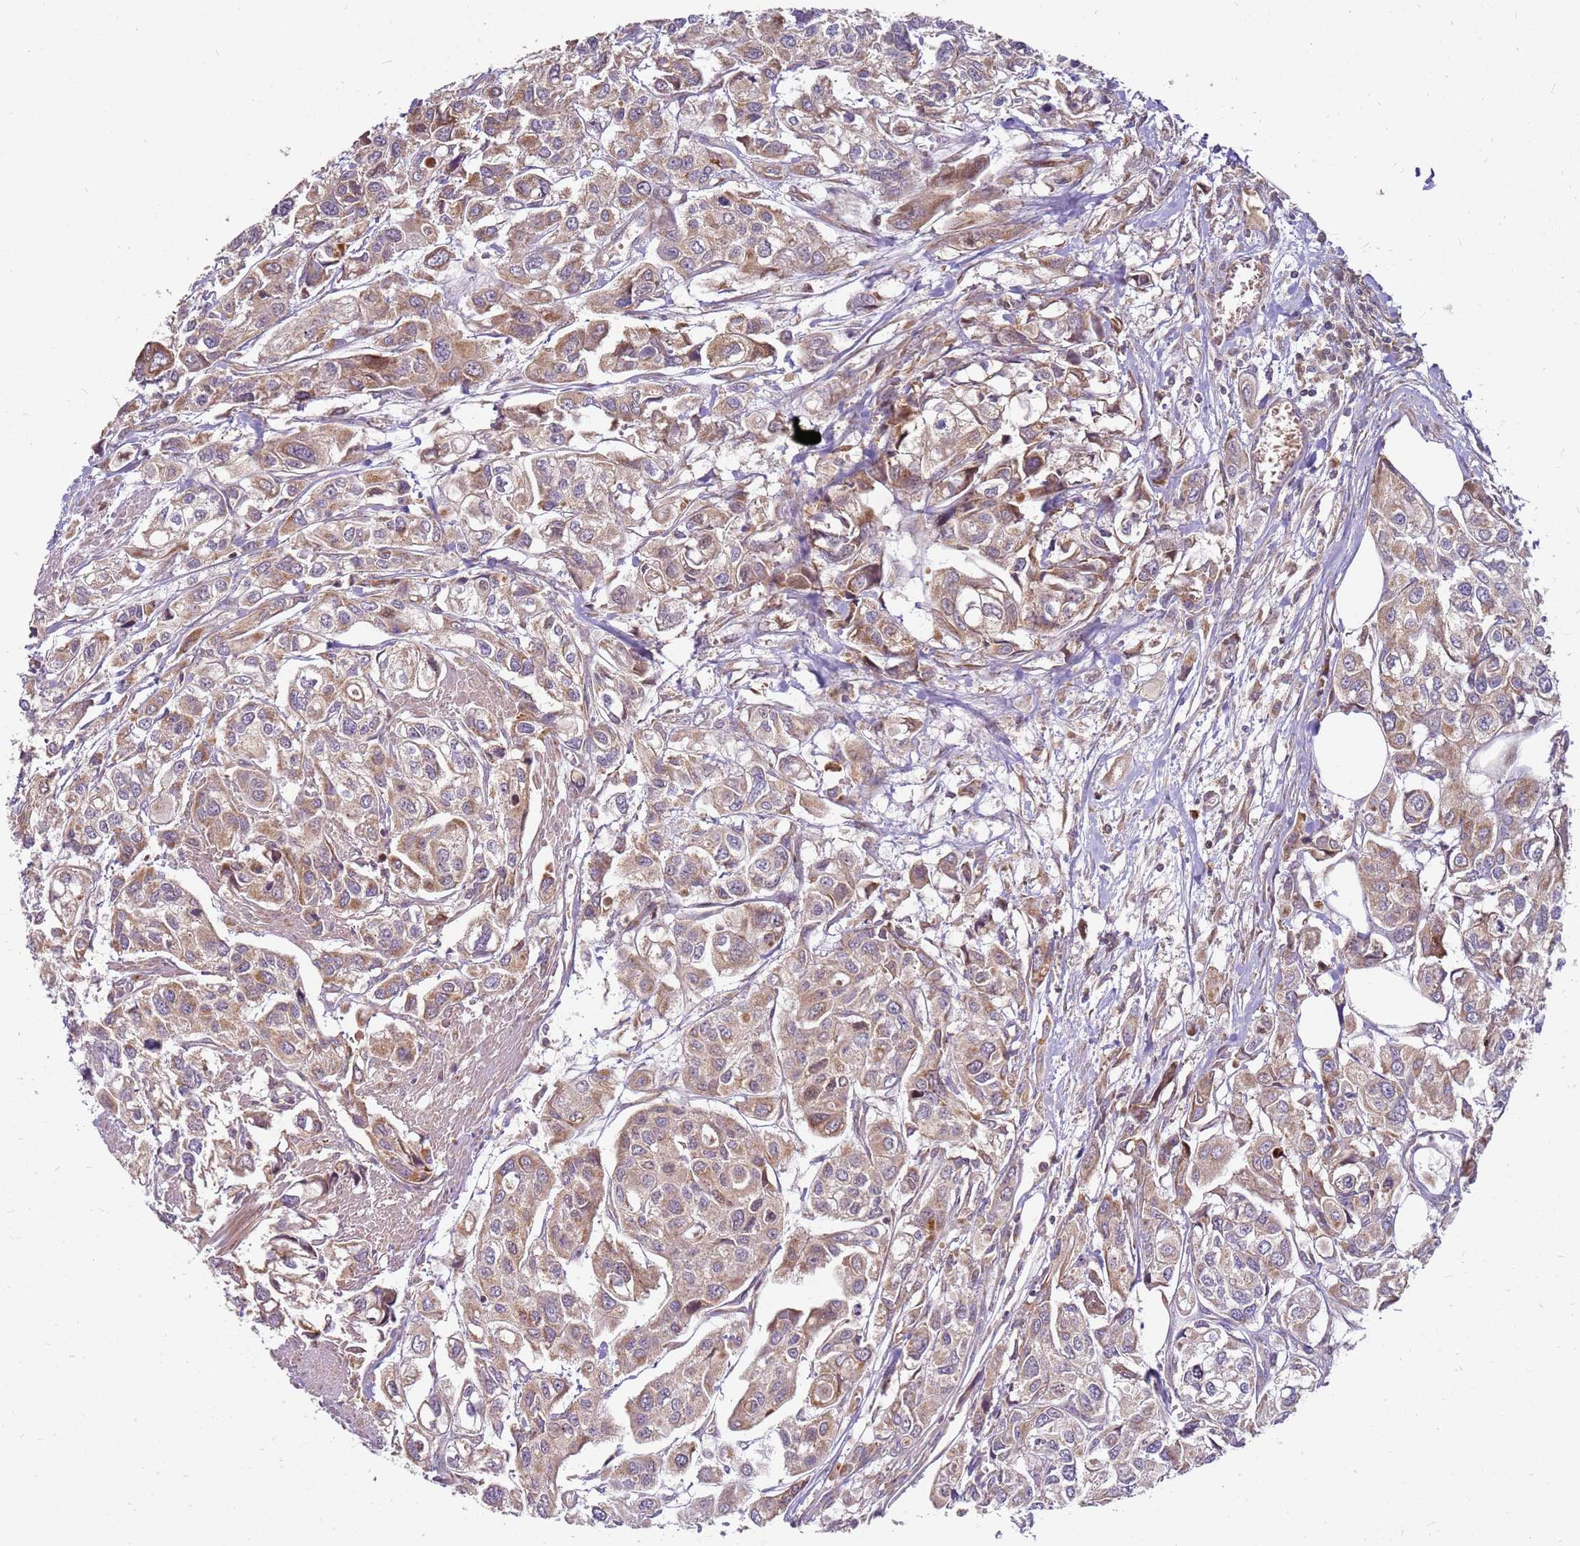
{"staining": {"intensity": "moderate", "quantity": ">75%", "location": "cytoplasmic/membranous"}, "tissue": "urothelial cancer", "cell_type": "Tumor cells", "image_type": "cancer", "snomed": [{"axis": "morphology", "description": "Urothelial carcinoma, High grade"}, {"axis": "topography", "description": "Urinary bladder"}], "caption": "Moderate cytoplasmic/membranous positivity for a protein is seen in approximately >75% of tumor cells of high-grade urothelial carcinoma using IHC.", "gene": "CCDC159", "patient": {"sex": "male", "age": 67}}